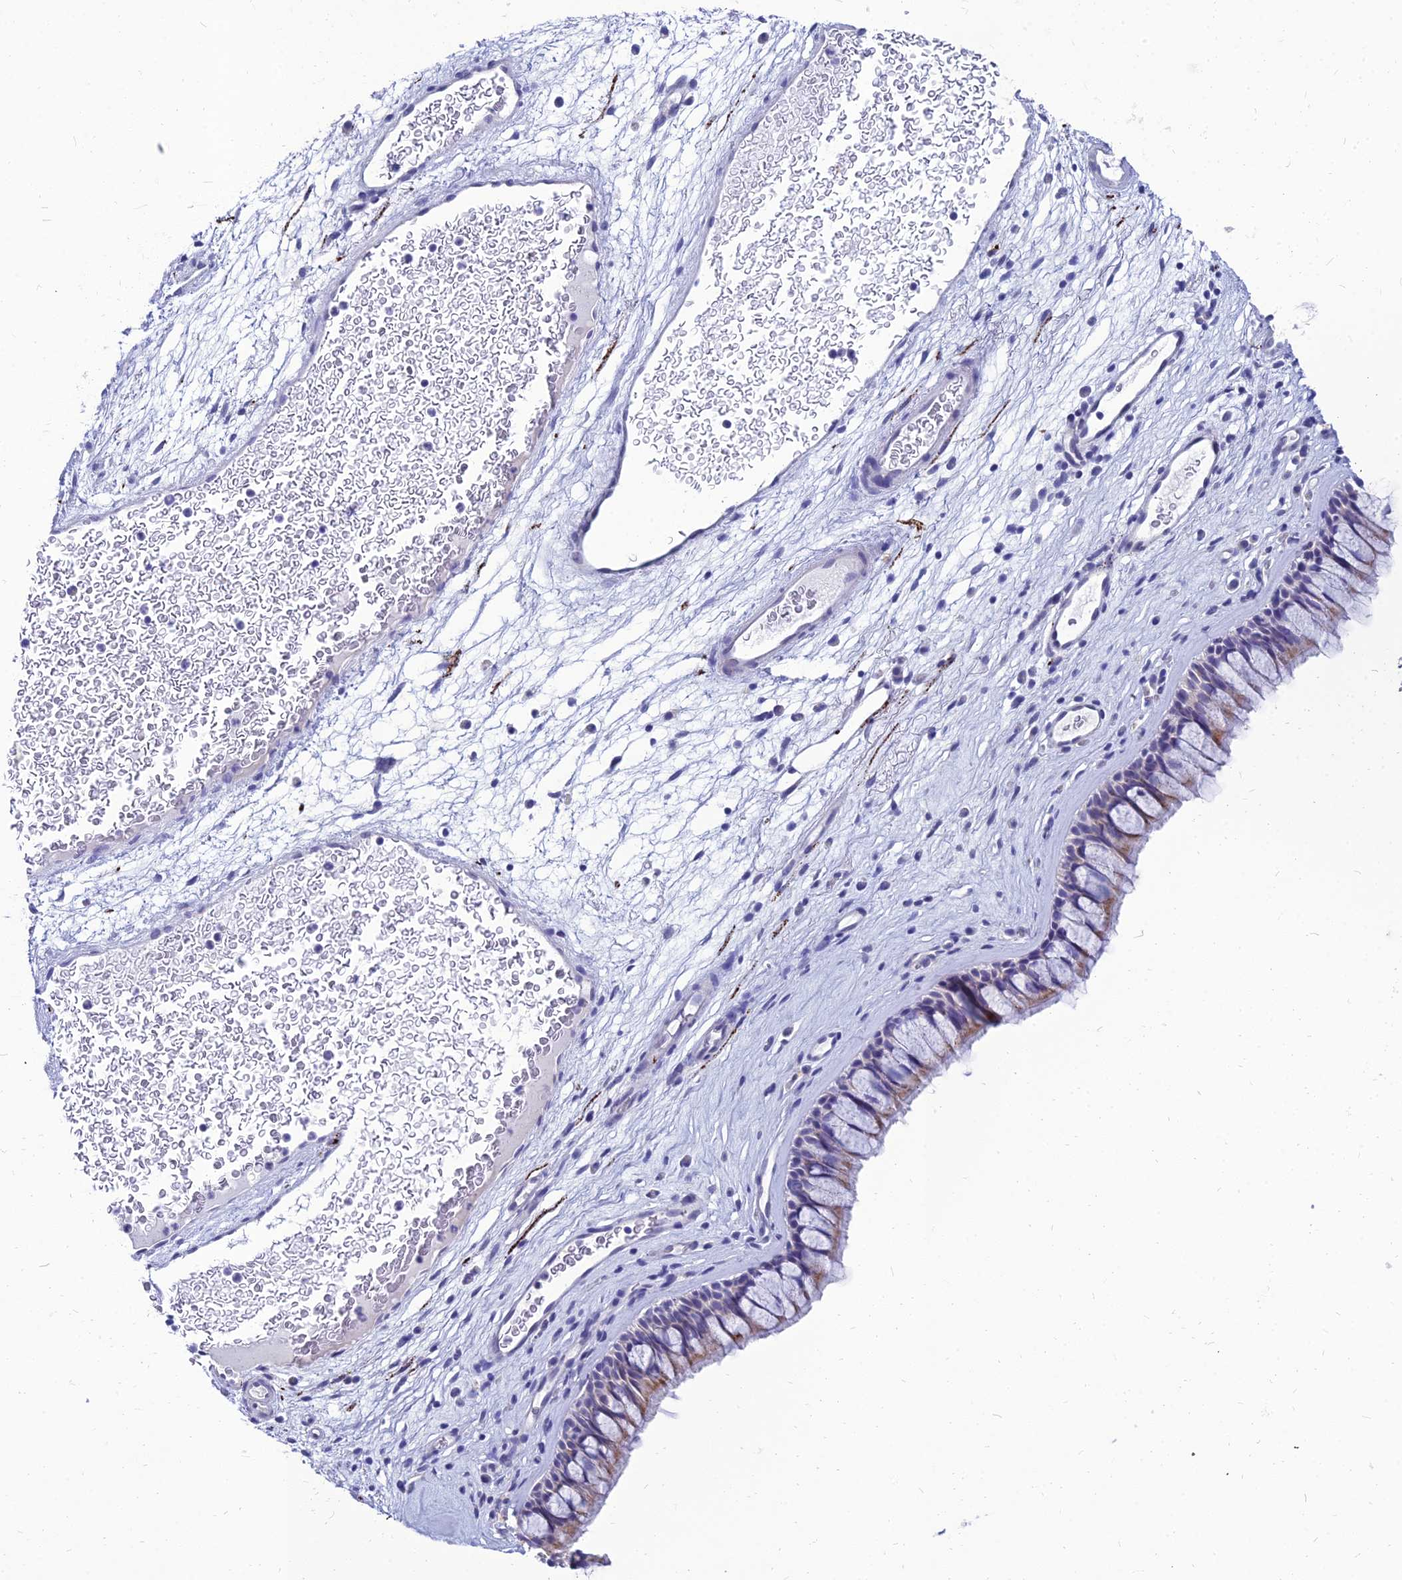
{"staining": {"intensity": "moderate", "quantity": "25%-75%", "location": "cytoplasmic/membranous"}, "tissue": "nasopharynx", "cell_type": "Respiratory epithelial cells", "image_type": "normal", "snomed": [{"axis": "morphology", "description": "Normal tissue, NOS"}, {"axis": "morphology", "description": "Inflammation, NOS"}, {"axis": "morphology", "description": "Malignant melanoma, Metastatic site"}, {"axis": "topography", "description": "Nasopharynx"}], "caption": "Nasopharynx stained for a protein reveals moderate cytoplasmic/membranous positivity in respiratory epithelial cells. The protein of interest is shown in brown color, while the nuclei are stained blue.", "gene": "NPY", "patient": {"sex": "male", "age": 70}}